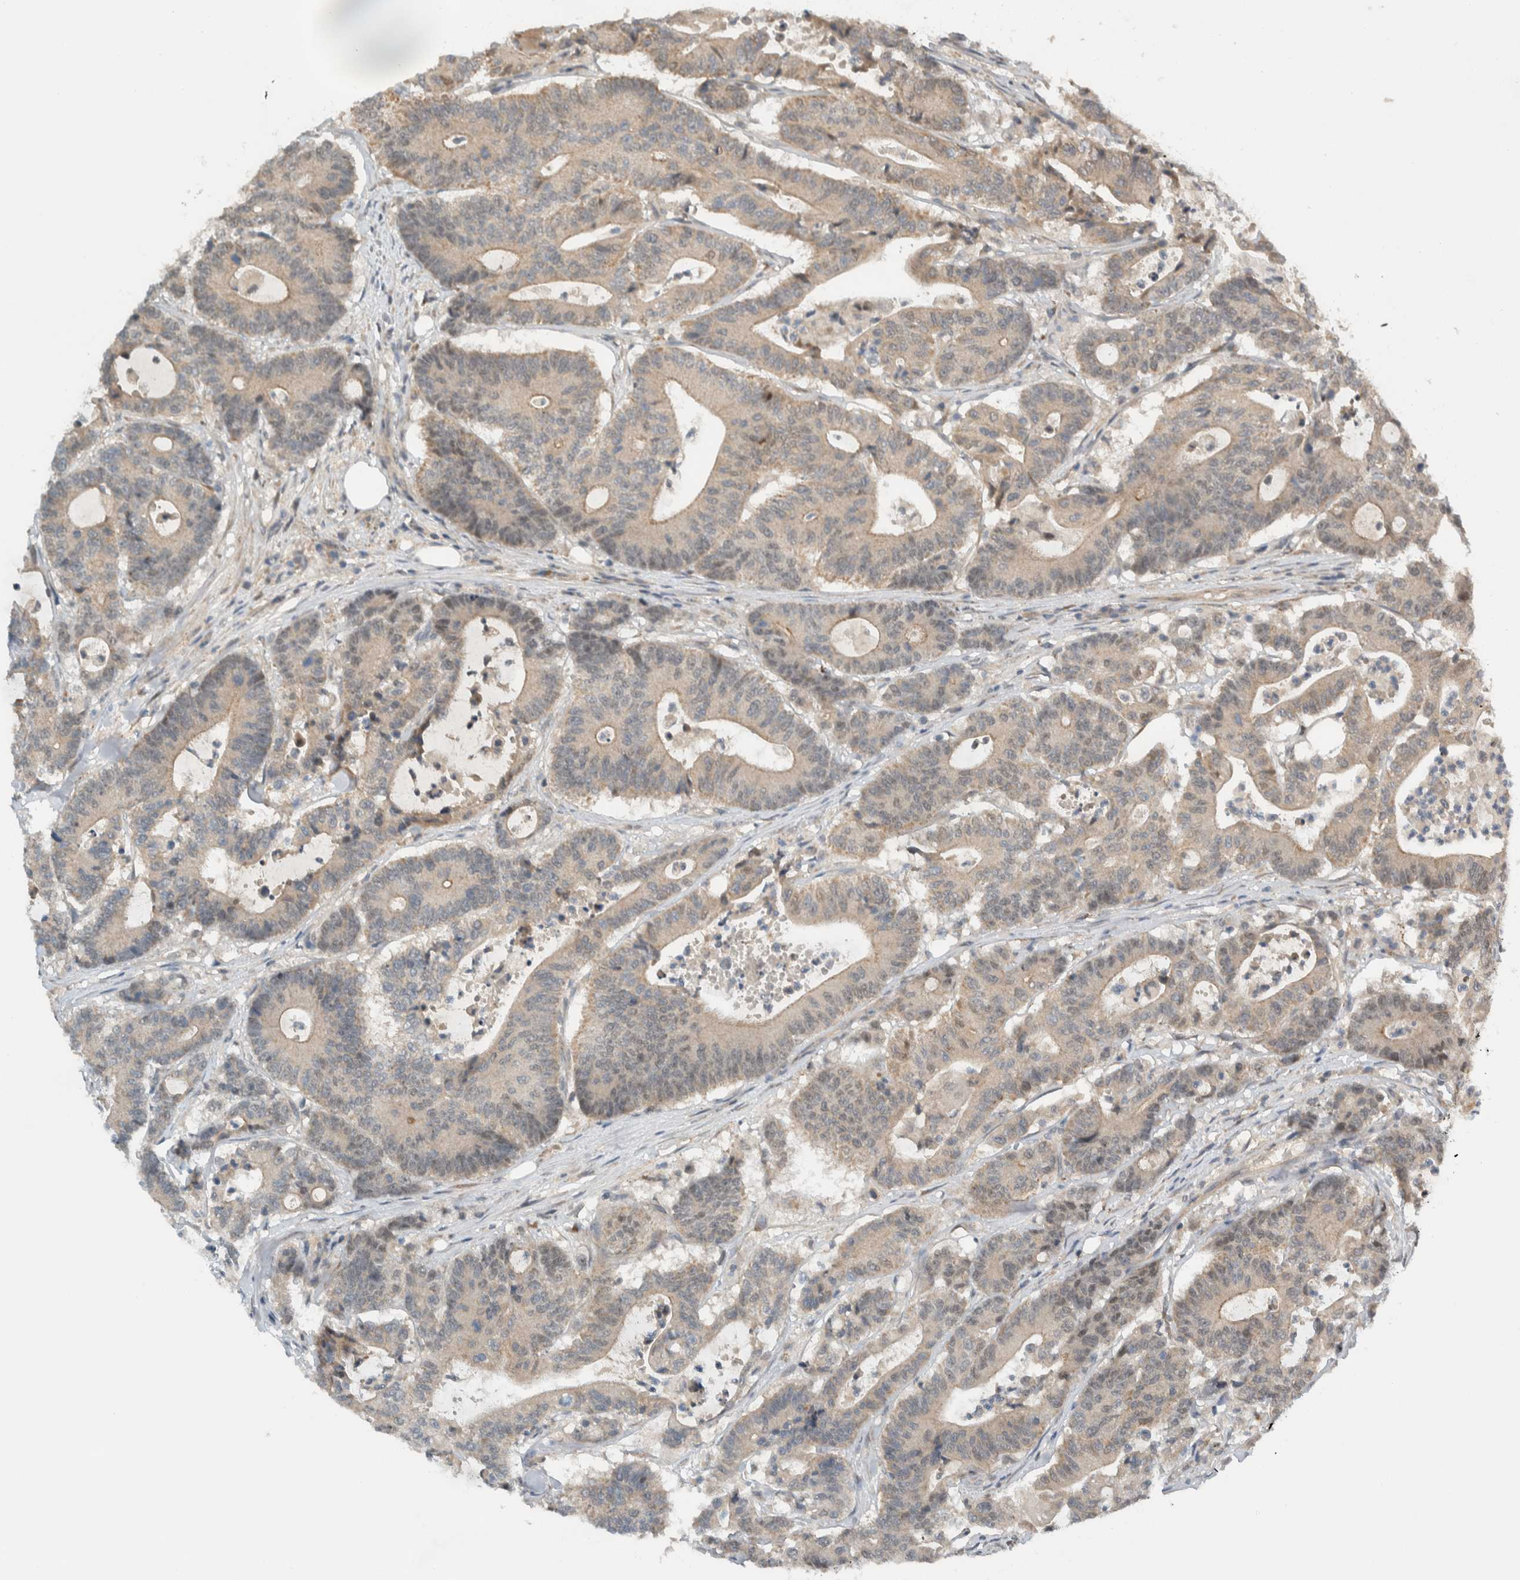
{"staining": {"intensity": "weak", "quantity": ">75%", "location": "cytoplasmic/membranous"}, "tissue": "colorectal cancer", "cell_type": "Tumor cells", "image_type": "cancer", "snomed": [{"axis": "morphology", "description": "Adenocarcinoma, NOS"}, {"axis": "topography", "description": "Colon"}], "caption": "Weak cytoplasmic/membranous protein staining is seen in approximately >75% of tumor cells in colorectal cancer. The protein is stained brown, and the nuclei are stained in blue (DAB IHC with brightfield microscopy, high magnification).", "gene": "MPRIP", "patient": {"sex": "female", "age": 84}}